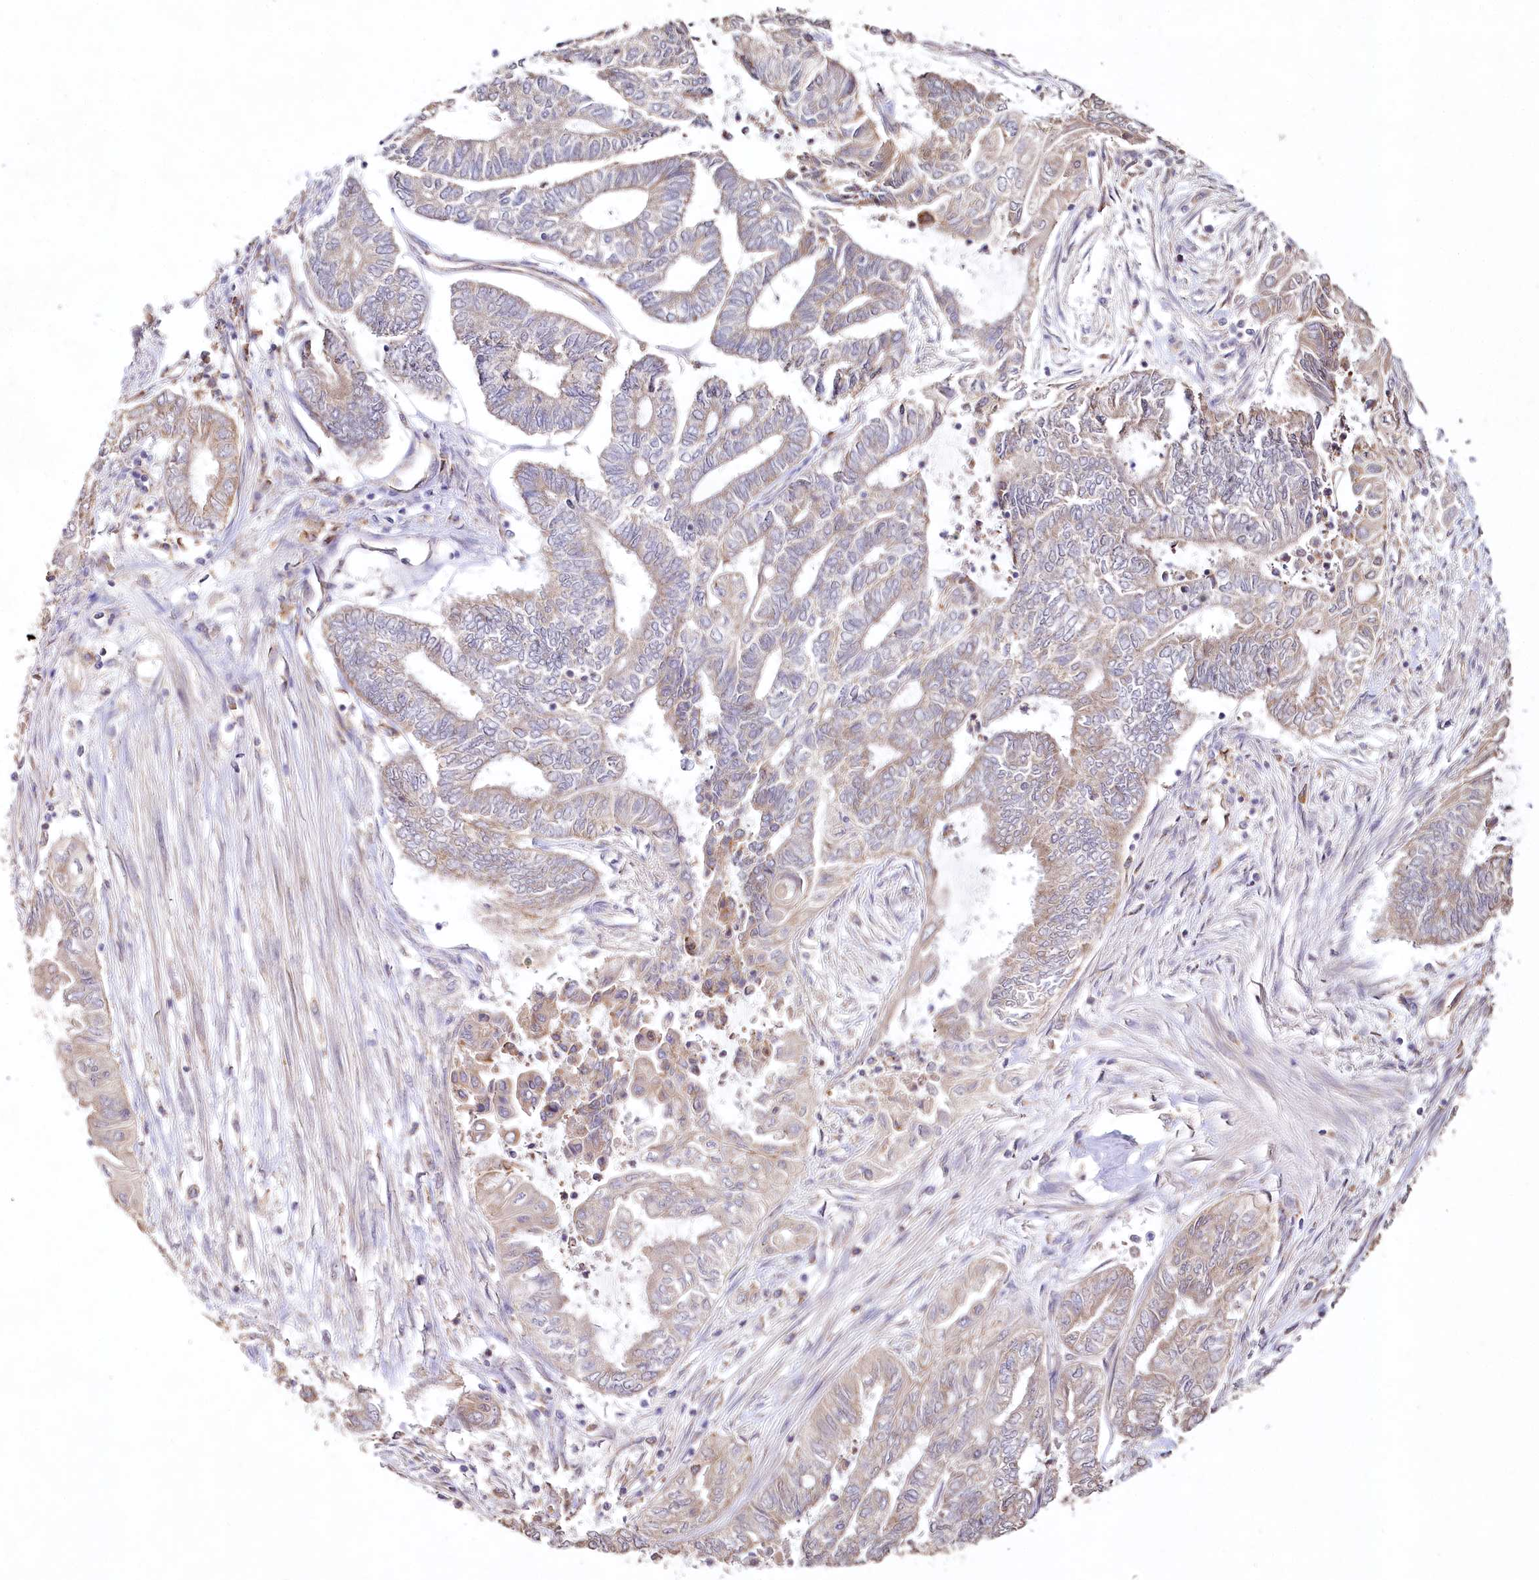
{"staining": {"intensity": "weak", "quantity": ">75%", "location": "cytoplasmic/membranous"}, "tissue": "endometrial cancer", "cell_type": "Tumor cells", "image_type": "cancer", "snomed": [{"axis": "morphology", "description": "Adenocarcinoma, NOS"}, {"axis": "topography", "description": "Uterus"}, {"axis": "topography", "description": "Endometrium"}], "caption": "A brown stain highlights weak cytoplasmic/membranous expression of a protein in adenocarcinoma (endometrial) tumor cells.", "gene": "DMXL1", "patient": {"sex": "female", "age": 70}}